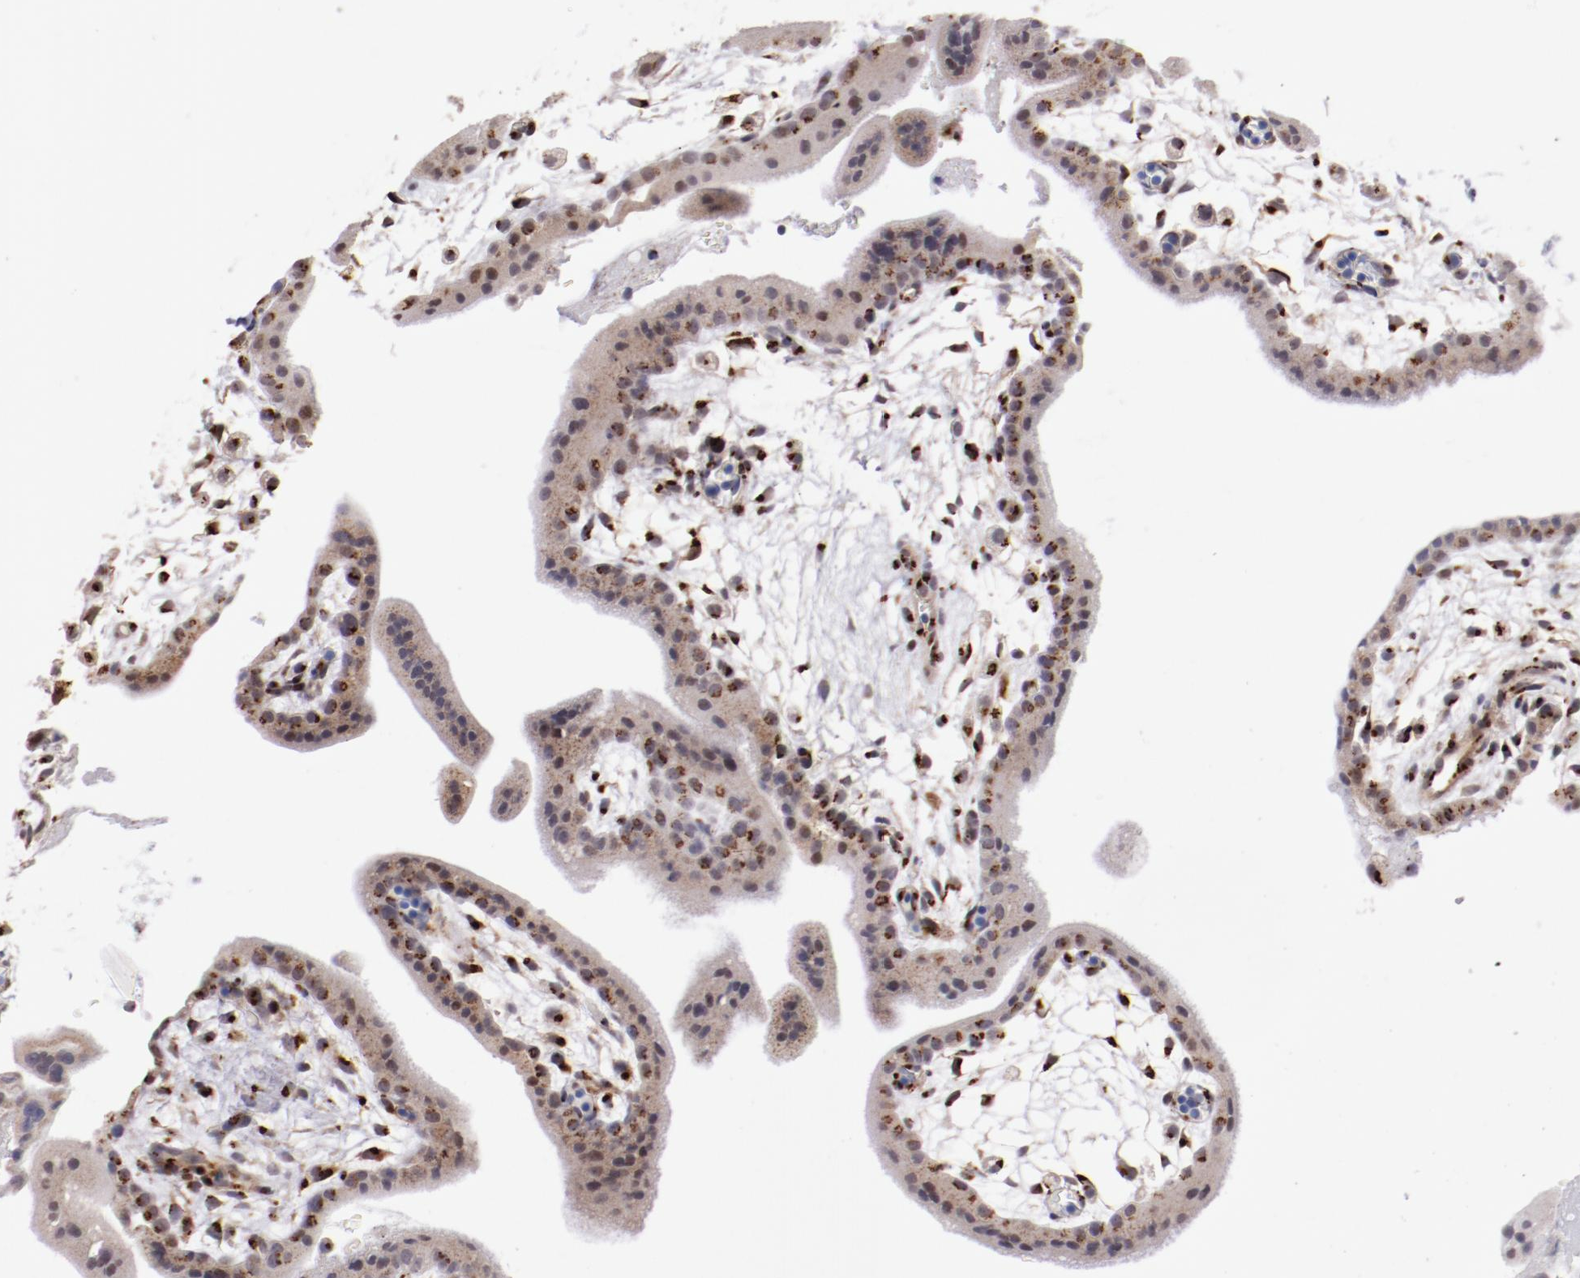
{"staining": {"intensity": "strong", "quantity": ">75%", "location": "cytoplasmic/membranous"}, "tissue": "placenta", "cell_type": "Decidual cells", "image_type": "normal", "snomed": [{"axis": "morphology", "description": "Normal tissue, NOS"}, {"axis": "topography", "description": "Placenta"}], "caption": "Benign placenta reveals strong cytoplasmic/membranous positivity in approximately >75% of decidual cells The protein is stained brown, and the nuclei are stained in blue (DAB (3,3'-diaminobenzidine) IHC with brightfield microscopy, high magnification)..", "gene": "GOLIM4", "patient": {"sex": "female", "age": 35}}